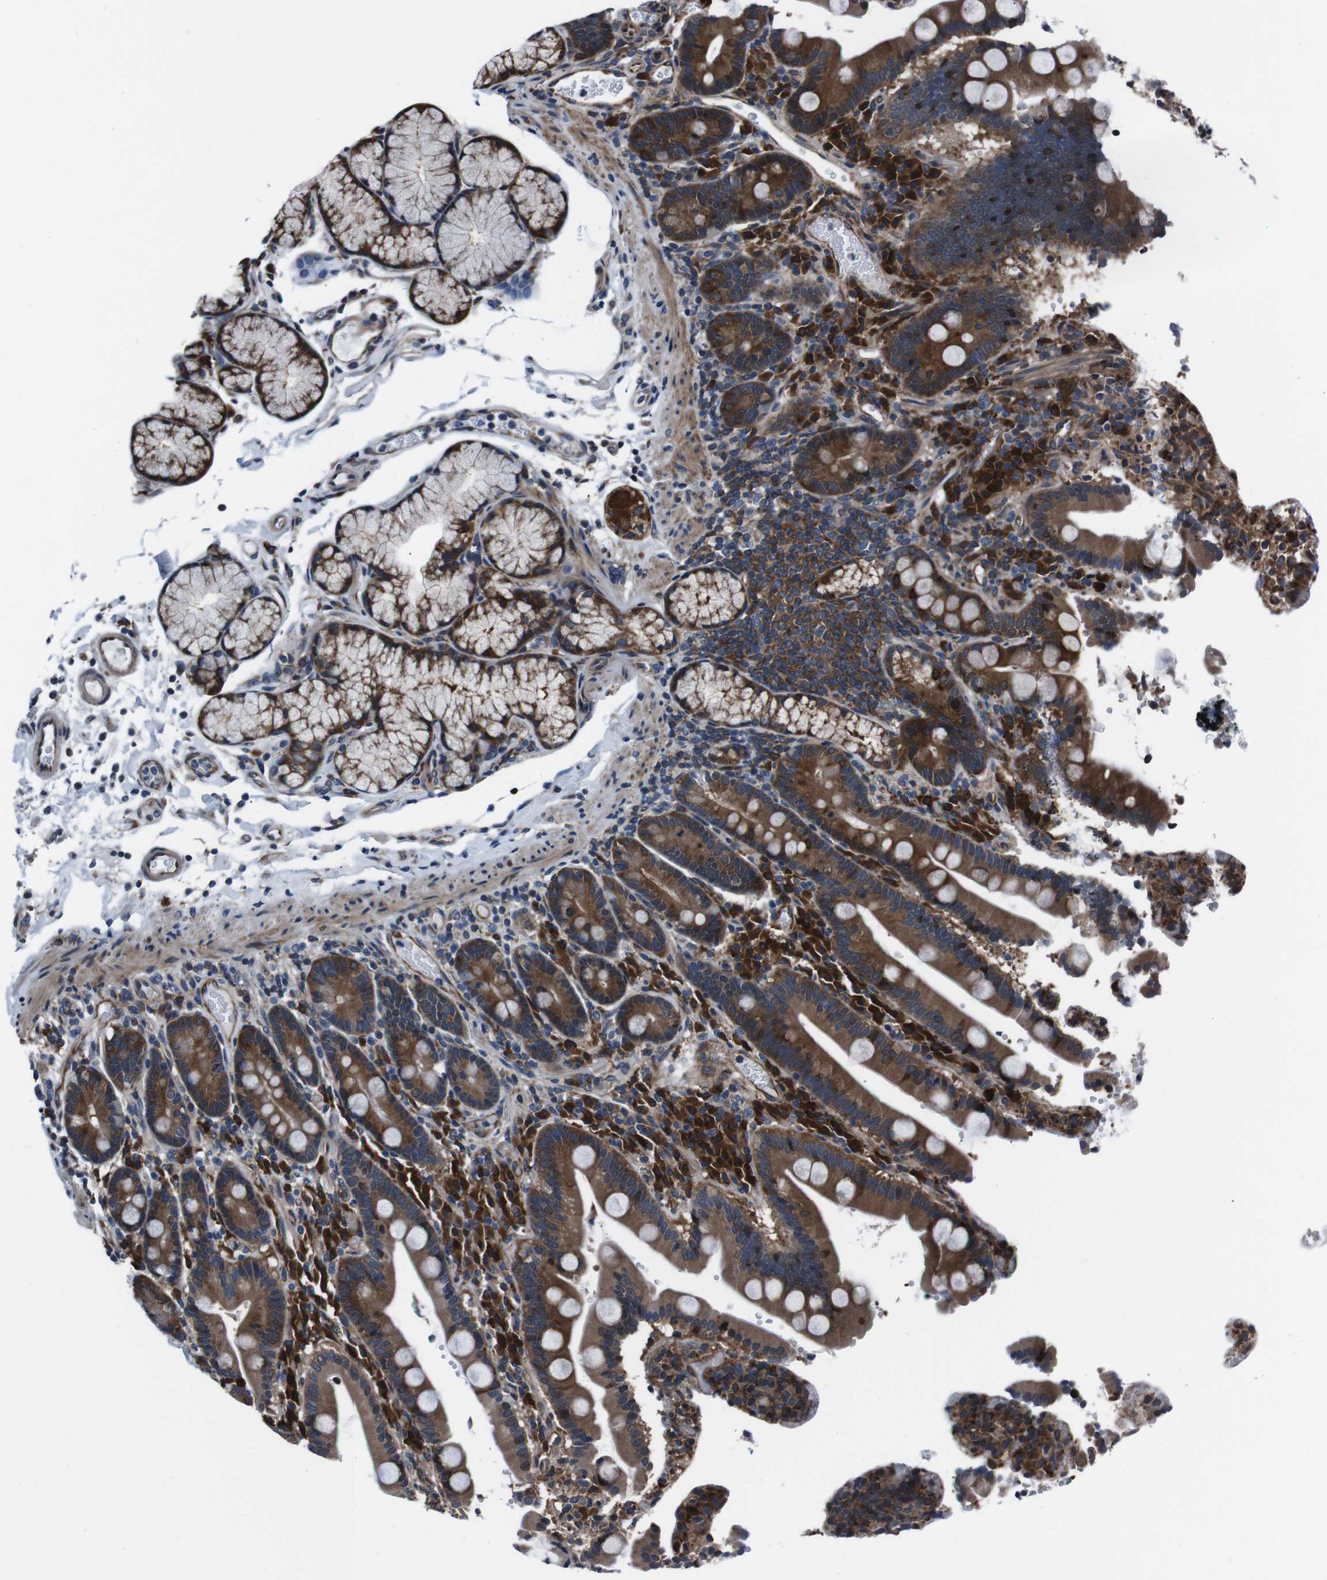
{"staining": {"intensity": "strong", "quantity": ">75%", "location": "cytoplasmic/membranous"}, "tissue": "duodenum", "cell_type": "Glandular cells", "image_type": "normal", "snomed": [{"axis": "morphology", "description": "Normal tissue, NOS"}, {"axis": "topography", "description": "Small intestine, NOS"}], "caption": "Brown immunohistochemical staining in unremarkable human duodenum demonstrates strong cytoplasmic/membranous staining in approximately >75% of glandular cells. (DAB (3,3'-diaminobenzidine) IHC, brown staining for protein, blue staining for nuclei).", "gene": "EIF4A2", "patient": {"sex": "female", "age": 71}}